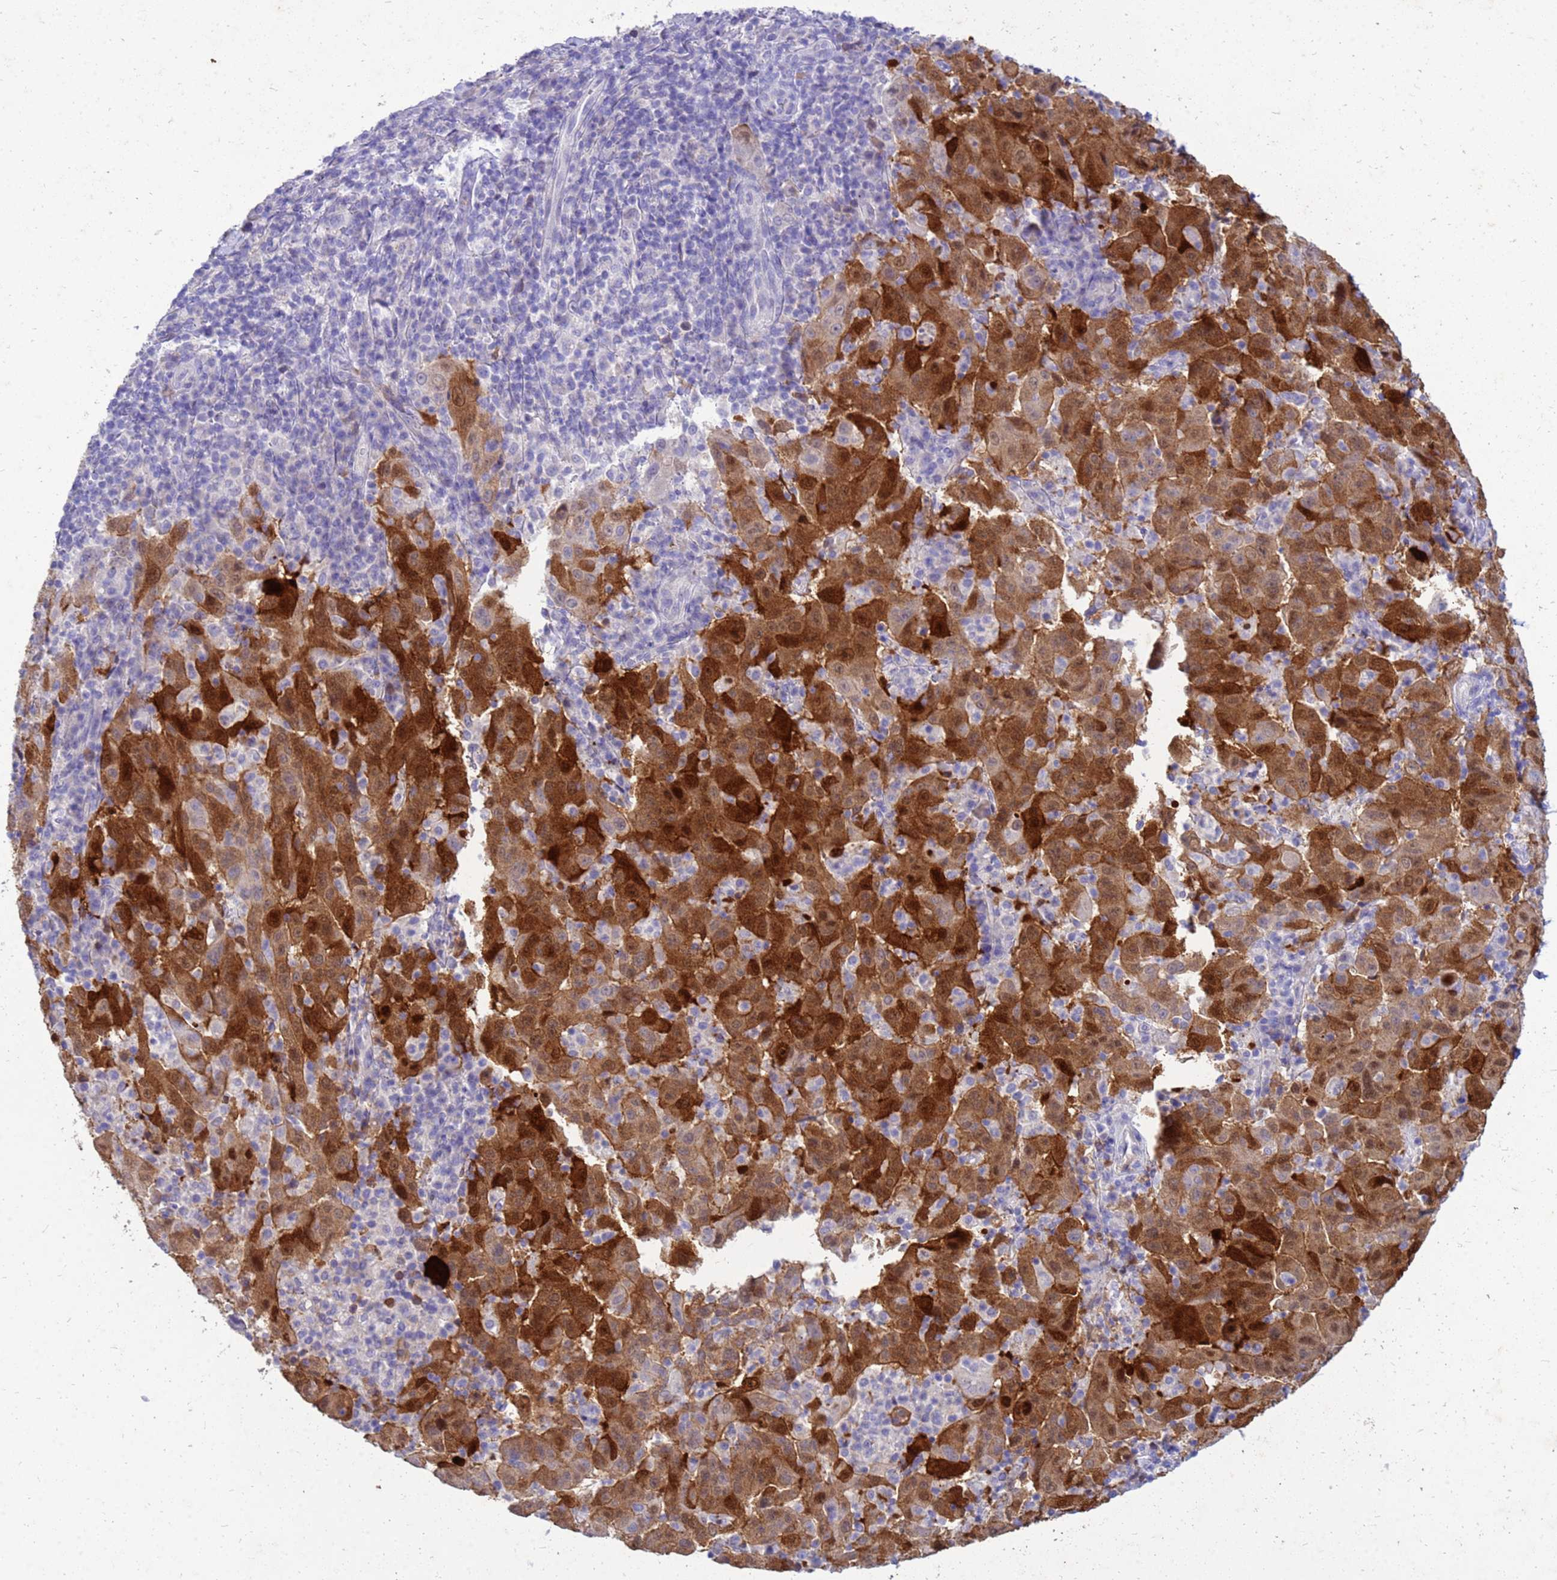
{"staining": {"intensity": "strong", "quantity": "25%-75%", "location": "cytoplasmic/membranous"}, "tissue": "pancreatic cancer", "cell_type": "Tumor cells", "image_type": "cancer", "snomed": [{"axis": "morphology", "description": "Adenocarcinoma, NOS"}, {"axis": "topography", "description": "Pancreas"}], "caption": "Pancreatic adenocarcinoma stained with a brown dye reveals strong cytoplasmic/membranous positive expression in approximately 25%-75% of tumor cells.", "gene": "AKR1C1", "patient": {"sex": "male", "age": 63}}